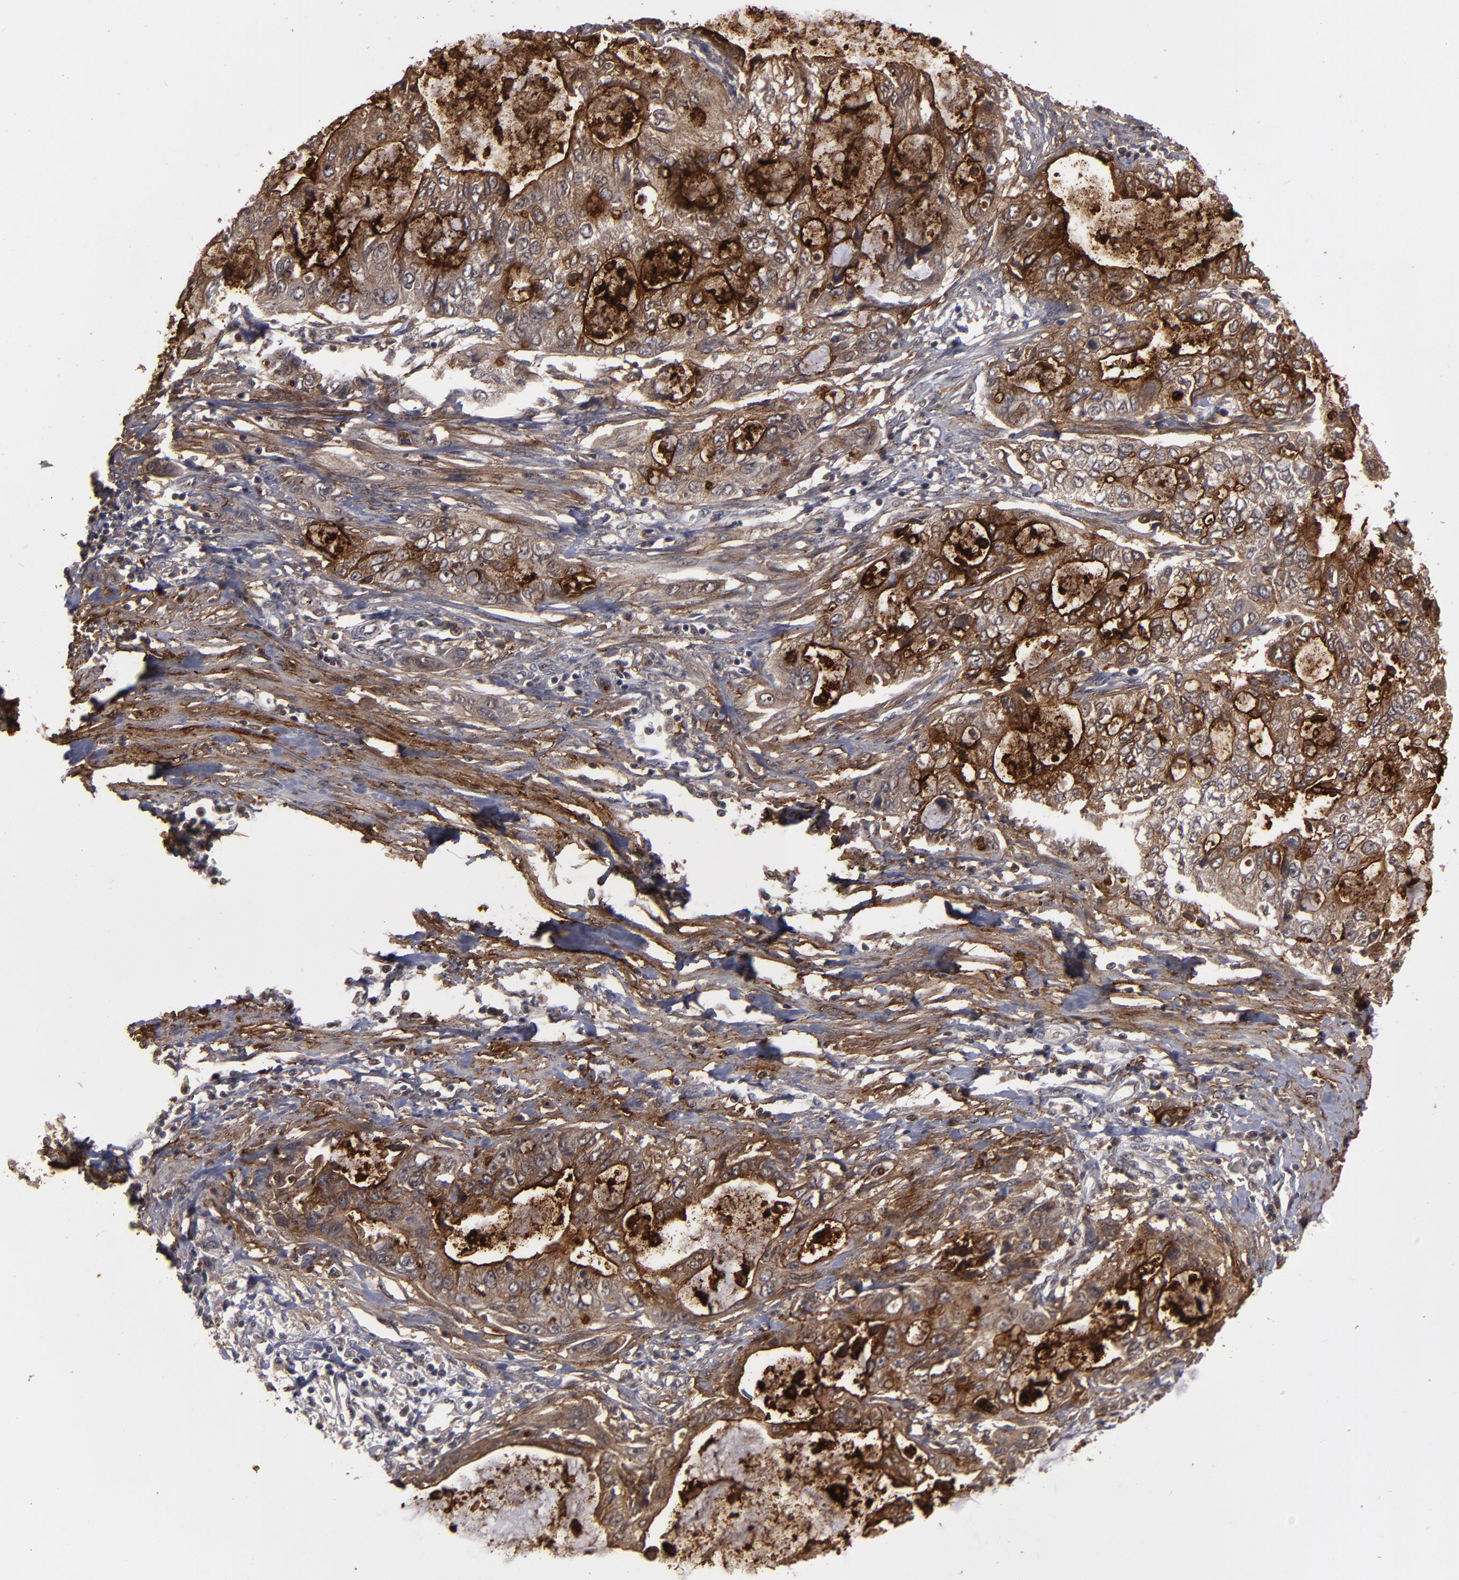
{"staining": {"intensity": "strong", "quantity": ">75%", "location": "cytoplasmic/membranous"}, "tissue": "stomach cancer", "cell_type": "Tumor cells", "image_type": "cancer", "snomed": [{"axis": "morphology", "description": "Adenocarcinoma, NOS"}, {"axis": "topography", "description": "Stomach, upper"}], "caption": "A high amount of strong cytoplasmic/membranous expression is seen in about >75% of tumor cells in adenocarcinoma (stomach) tissue. The staining was performed using DAB to visualize the protein expression in brown, while the nuclei were stained in blue with hematoxylin (Magnification: 20x).", "gene": "CD55", "patient": {"sex": "female", "age": 52}}